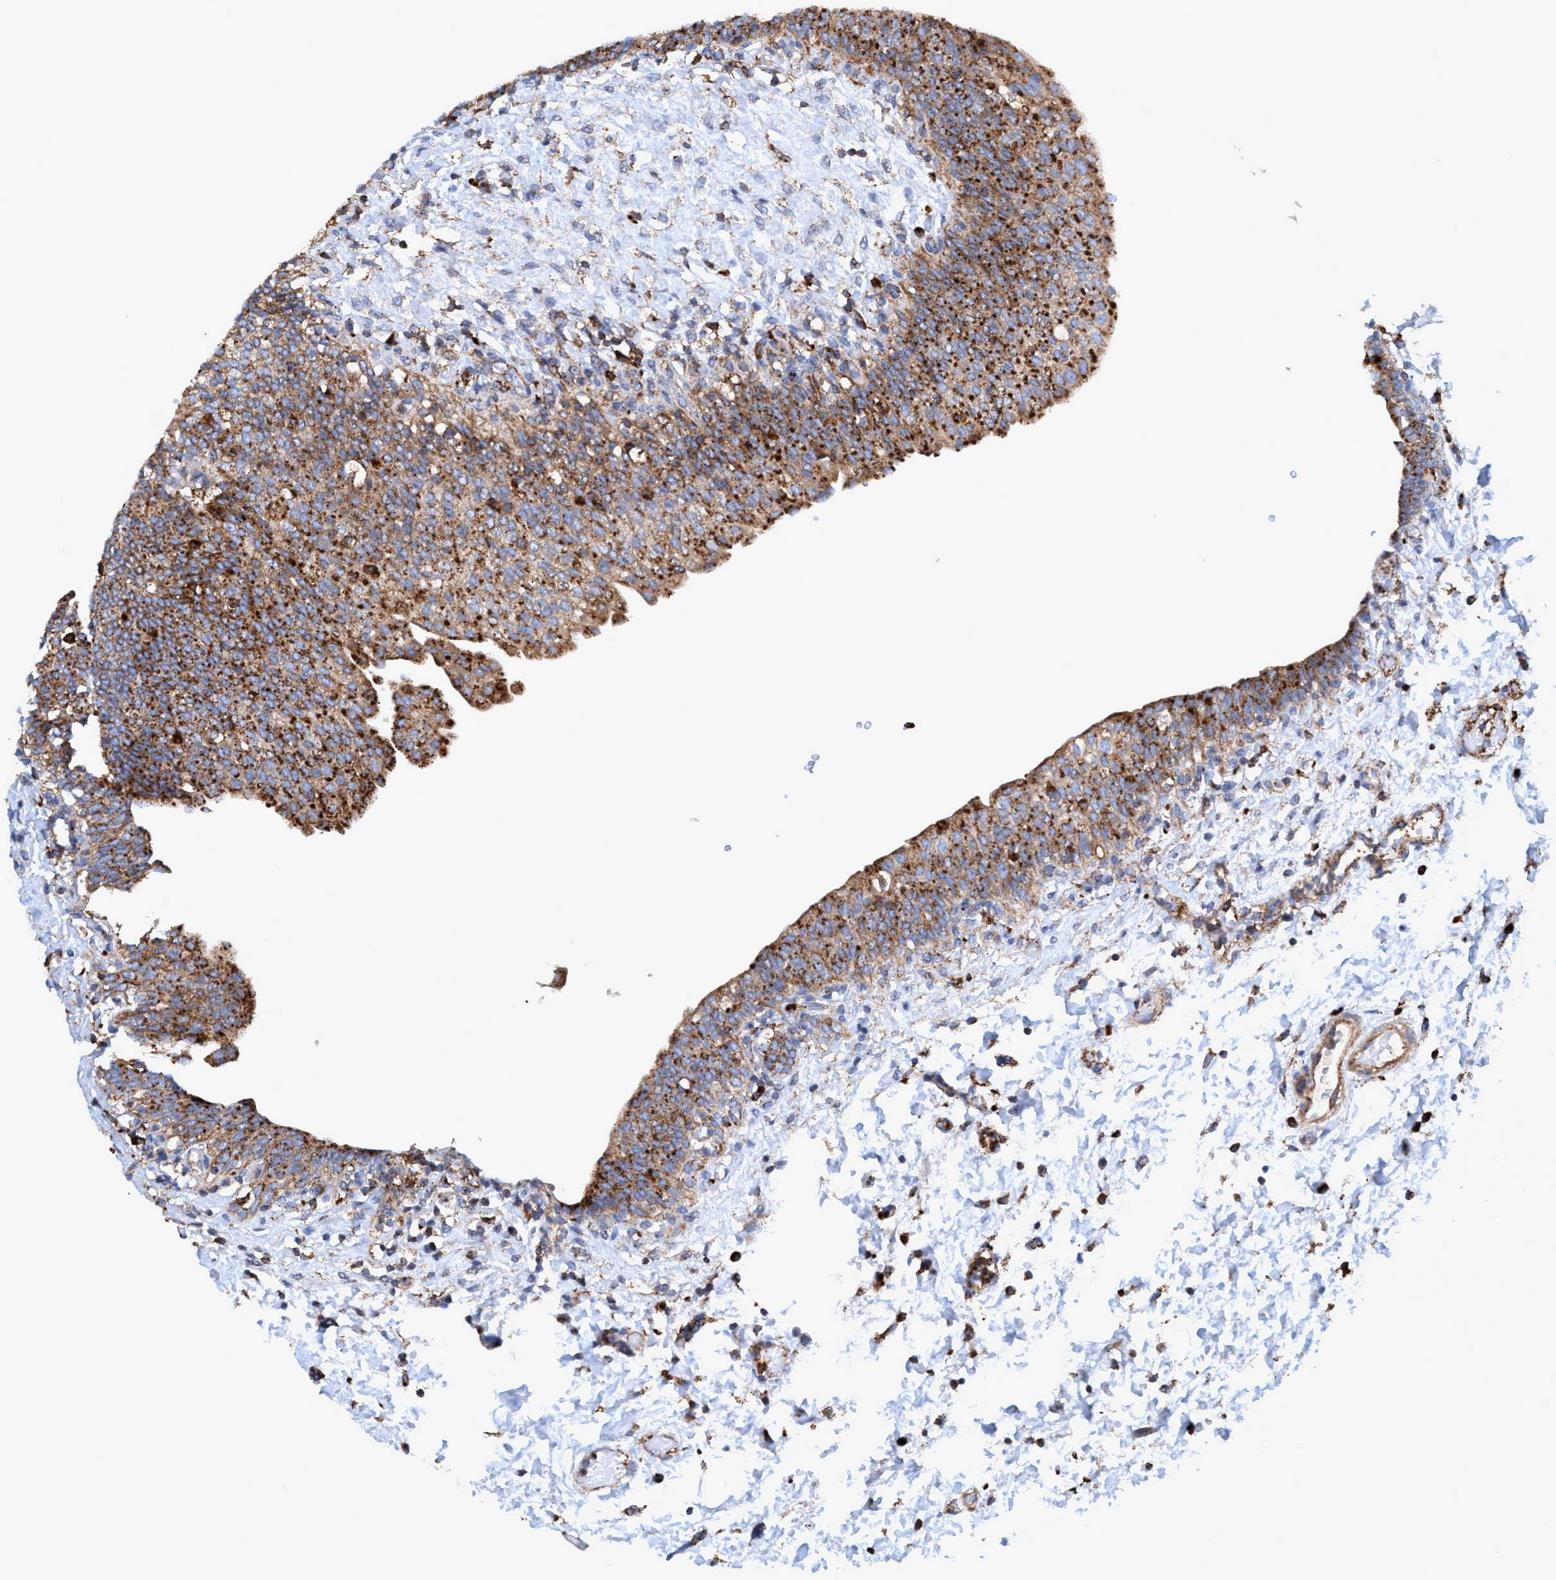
{"staining": {"intensity": "moderate", "quantity": ">75%", "location": "cytoplasmic/membranous"}, "tissue": "urinary bladder", "cell_type": "Urothelial cells", "image_type": "normal", "snomed": [{"axis": "morphology", "description": "Normal tissue, NOS"}, {"axis": "topography", "description": "Urinary bladder"}], "caption": "DAB (3,3'-diaminobenzidine) immunohistochemical staining of benign urinary bladder shows moderate cytoplasmic/membranous protein staining in approximately >75% of urothelial cells. (IHC, brightfield microscopy, high magnification).", "gene": "TRIM65", "patient": {"sex": "male", "age": 55}}